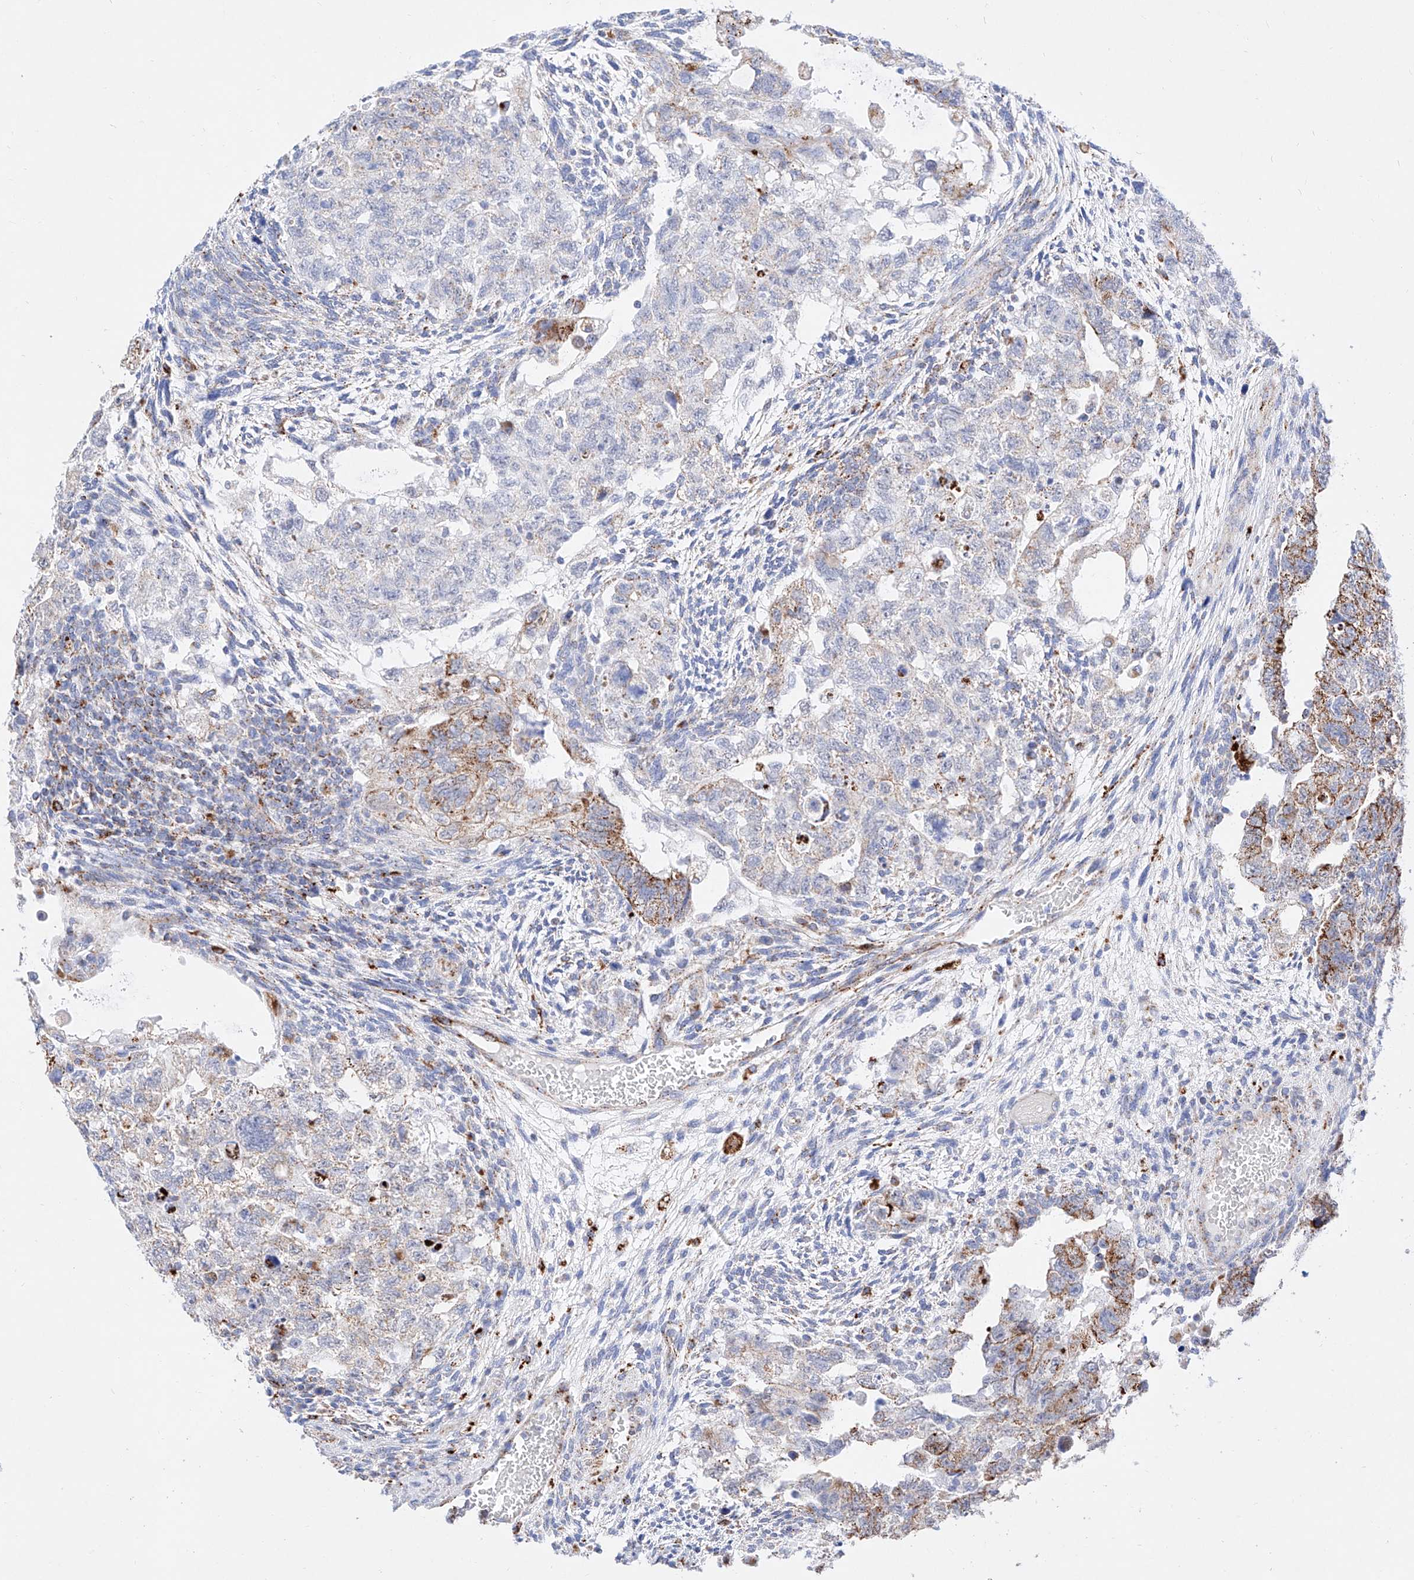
{"staining": {"intensity": "moderate", "quantity": "<25%", "location": "cytoplasmic/membranous"}, "tissue": "testis cancer", "cell_type": "Tumor cells", "image_type": "cancer", "snomed": [{"axis": "morphology", "description": "Carcinoma, Embryonal, NOS"}, {"axis": "topography", "description": "Testis"}], "caption": "An image of human testis embryonal carcinoma stained for a protein exhibits moderate cytoplasmic/membranous brown staining in tumor cells.", "gene": "C6orf62", "patient": {"sex": "male", "age": 36}}